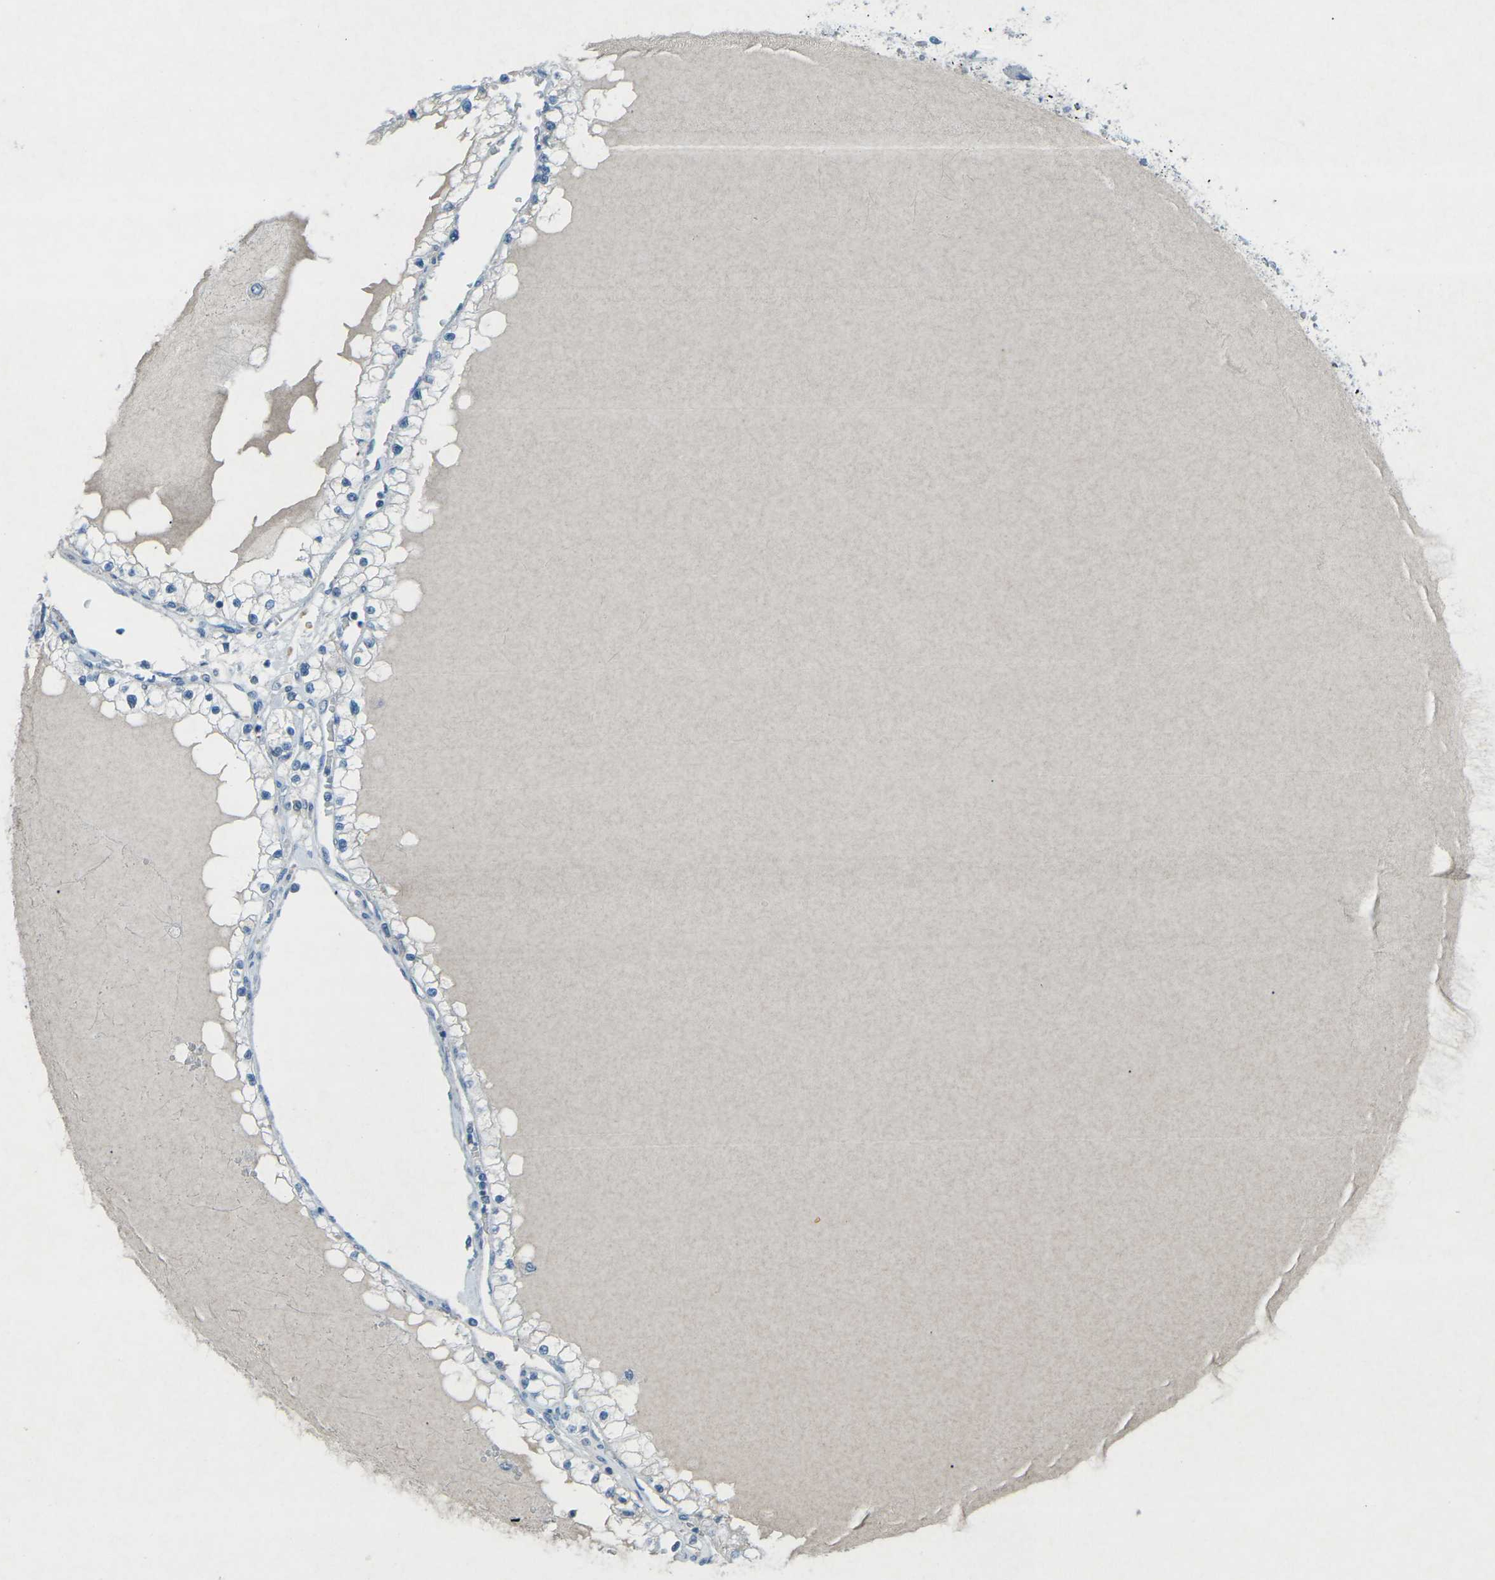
{"staining": {"intensity": "negative", "quantity": "none", "location": "none"}, "tissue": "renal cancer", "cell_type": "Tumor cells", "image_type": "cancer", "snomed": [{"axis": "morphology", "description": "Adenocarcinoma, NOS"}, {"axis": "topography", "description": "Kidney"}], "caption": "This is an immunohistochemistry image of human renal adenocarcinoma. There is no expression in tumor cells.", "gene": "PRKCA", "patient": {"sex": "male", "age": 68}}